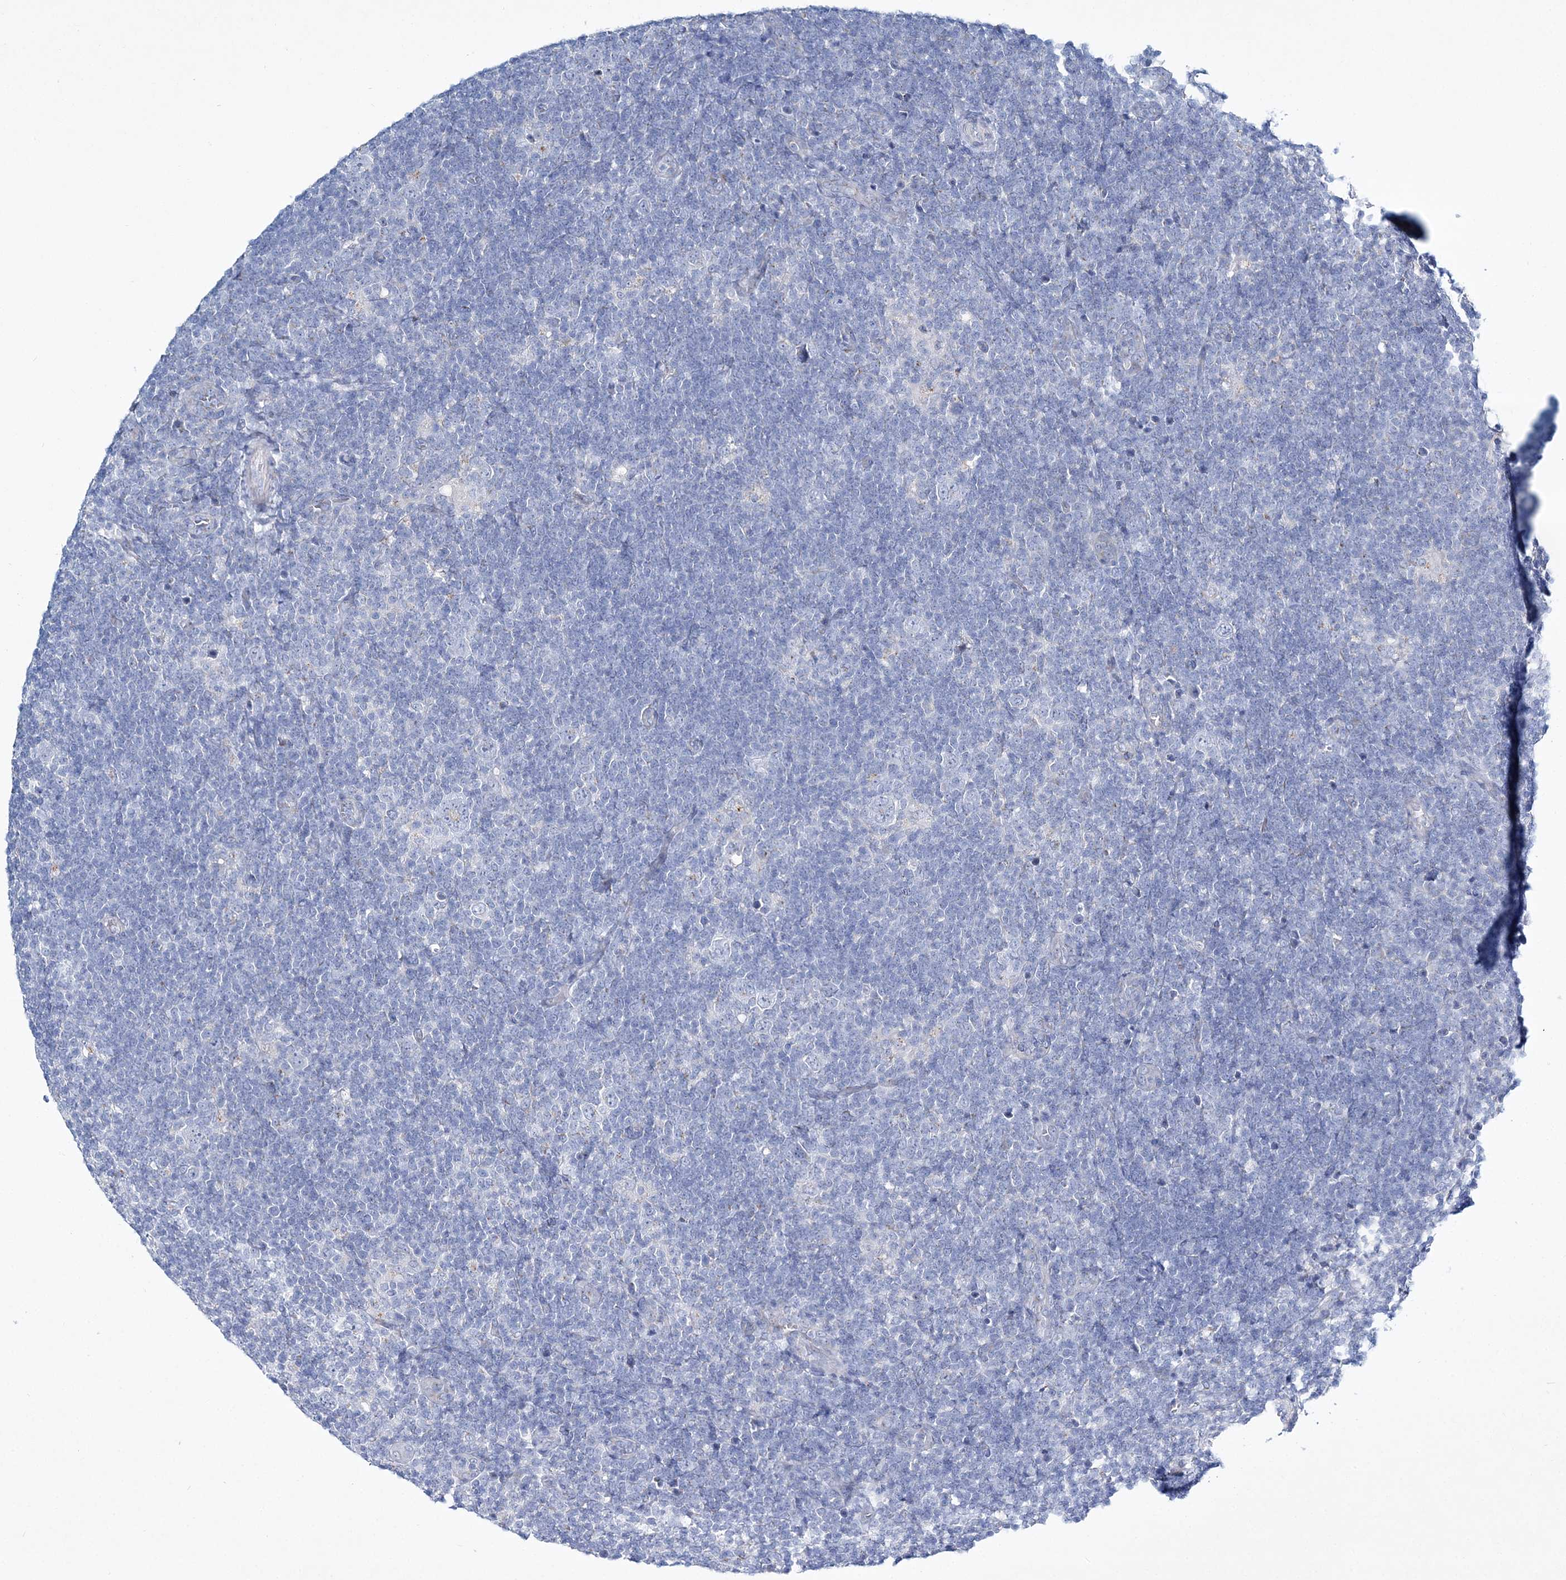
{"staining": {"intensity": "negative", "quantity": "none", "location": "none"}, "tissue": "lymphoma", "cell_type": "Tumor cells", "image_type": "cancer", "snomed": [{"axis": "morphology", "description": "Hodgkin's disease, NOS"}, {"axis": "topography", "description": "Lymph node"}], "caption": "DAB (3,3'-diaminobenzidine) immunohistochemical staining of human Hodgkin's disease exhibits no significant staining in tumor cells.", "gene": "ADGRL1", "patient": {"sex": "female", "age": 57}}